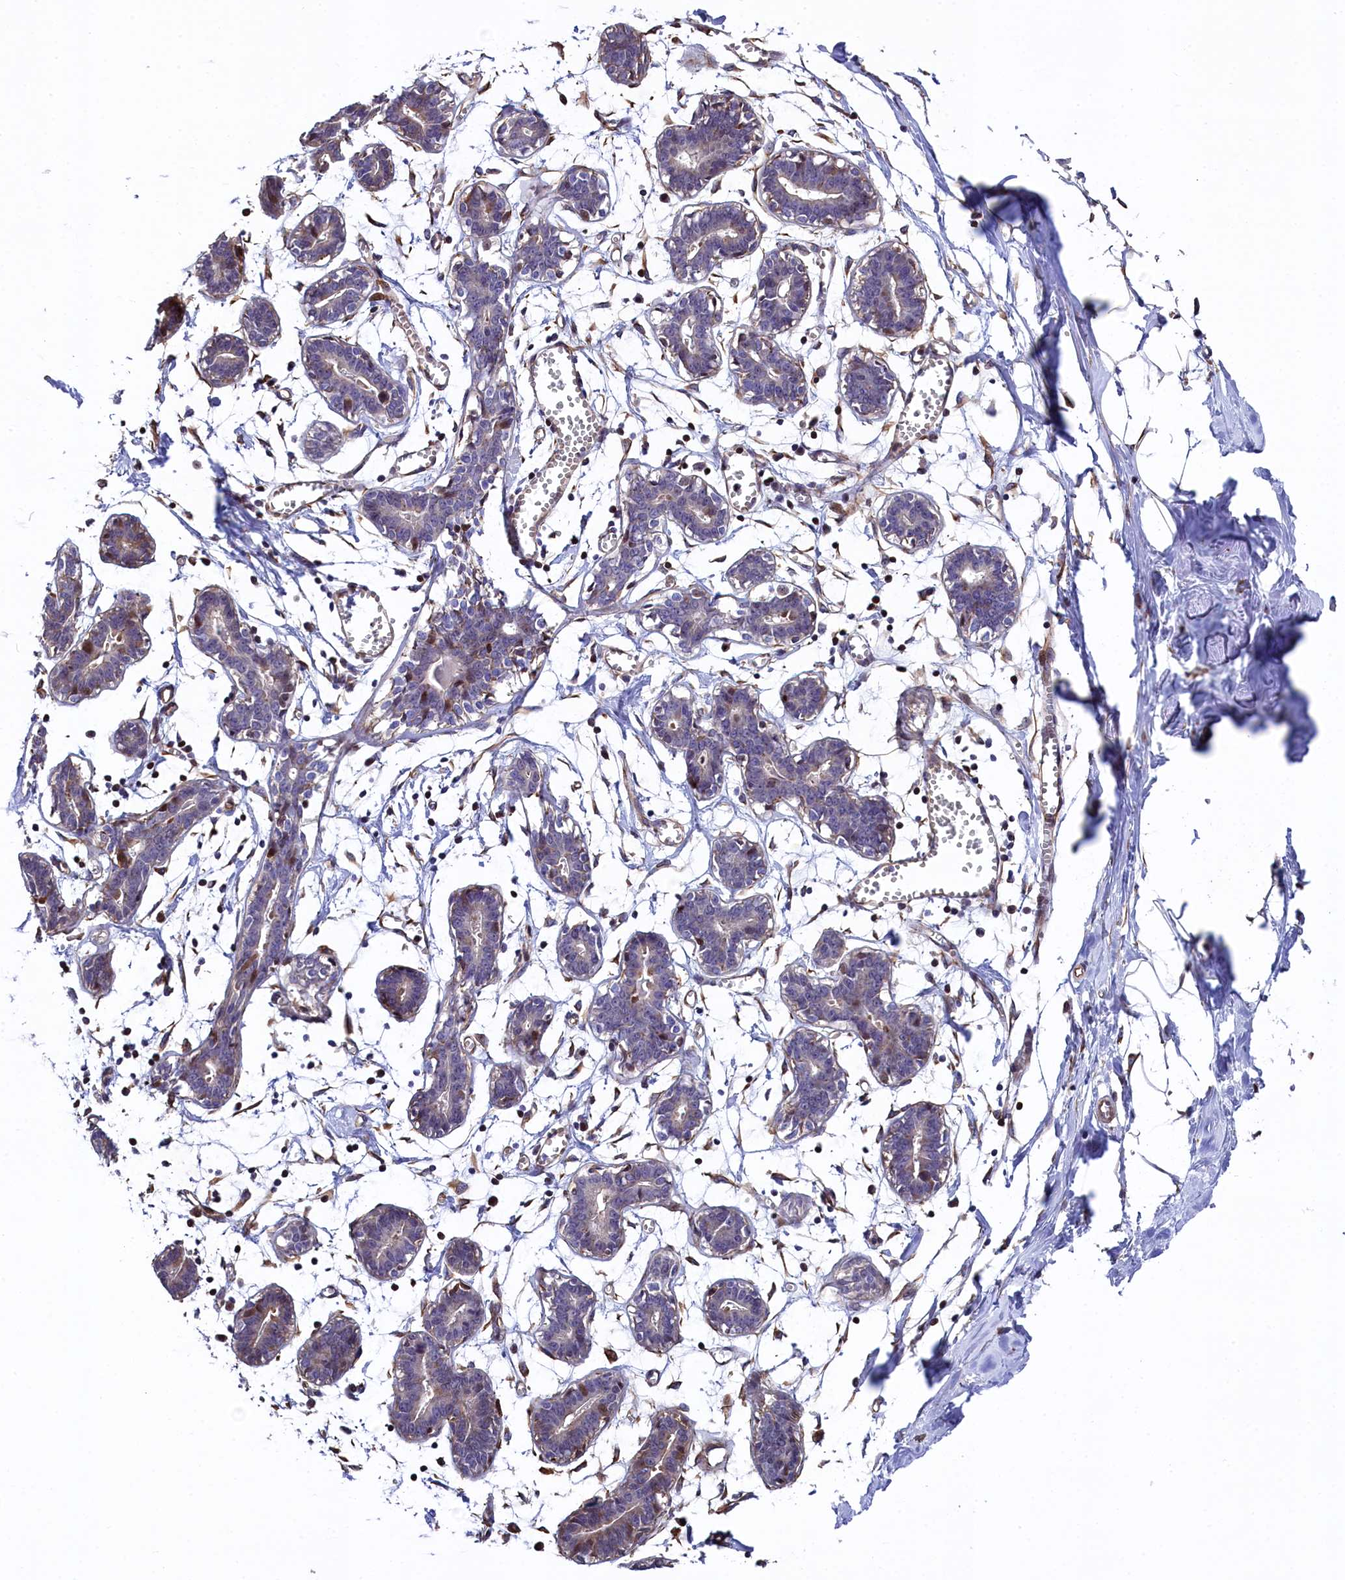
{"staining": {"intensity": "negative", "quantity": "none", "location": "none"}, "tissue": "breast", "cell_type": "Adipocytes", "image_type": "normal", "snomed": [{"axis": "morphology", "description": "Normal tissue, NOS"}, {"axis": "topography", "description": "Breast"}], "caption": "There is no significant staining in adipocytes of breast.", "gene": "TGDS", "patient": {"sex": "female", "age": 27}}